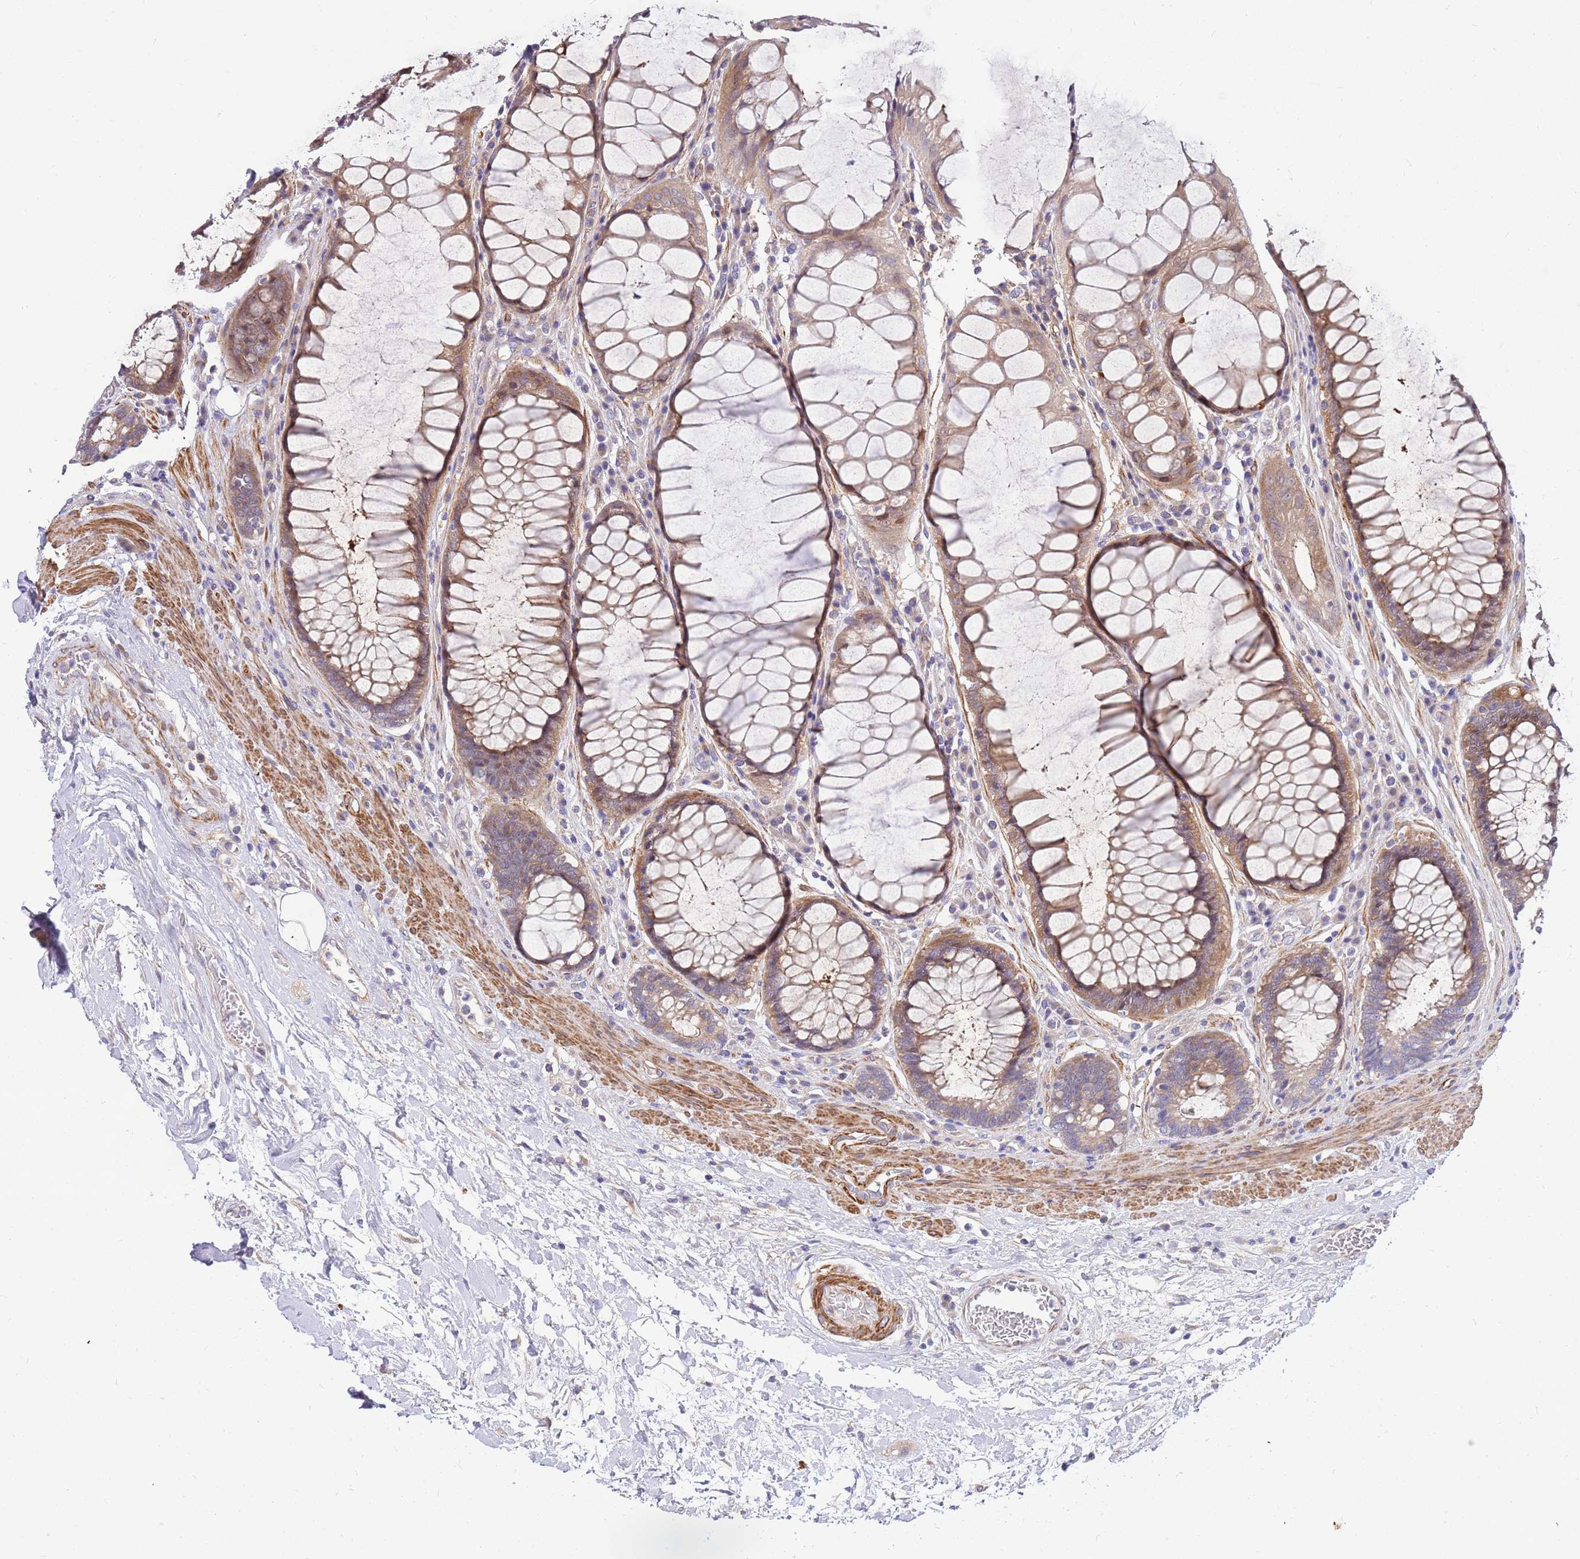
{"staining": {"intensity": "moderate", "quantity": ">75%", "location": "cytoplasmic/membranous"}, "tissue": "rectum", "cell_type": "Glandular cells", "image_type": "normal", "snomed": [{"axis": "morphology", "description": "Normal tissue, NOS"}, {"axis": "topography", "description": "Rectum"}], "caption": "High-power microscopy captured an immunohistochemistry histopathology image of normal rectum, revealing moderate cytoplasmic/membranous staining in about >75% of glandular cells. (DAB (3,3'-diaminobenzidine) IHC, brown staining for protein, blue staining for nuclei).", "gene": "MVD", "patient": {"sex": "male", "age": 64}}